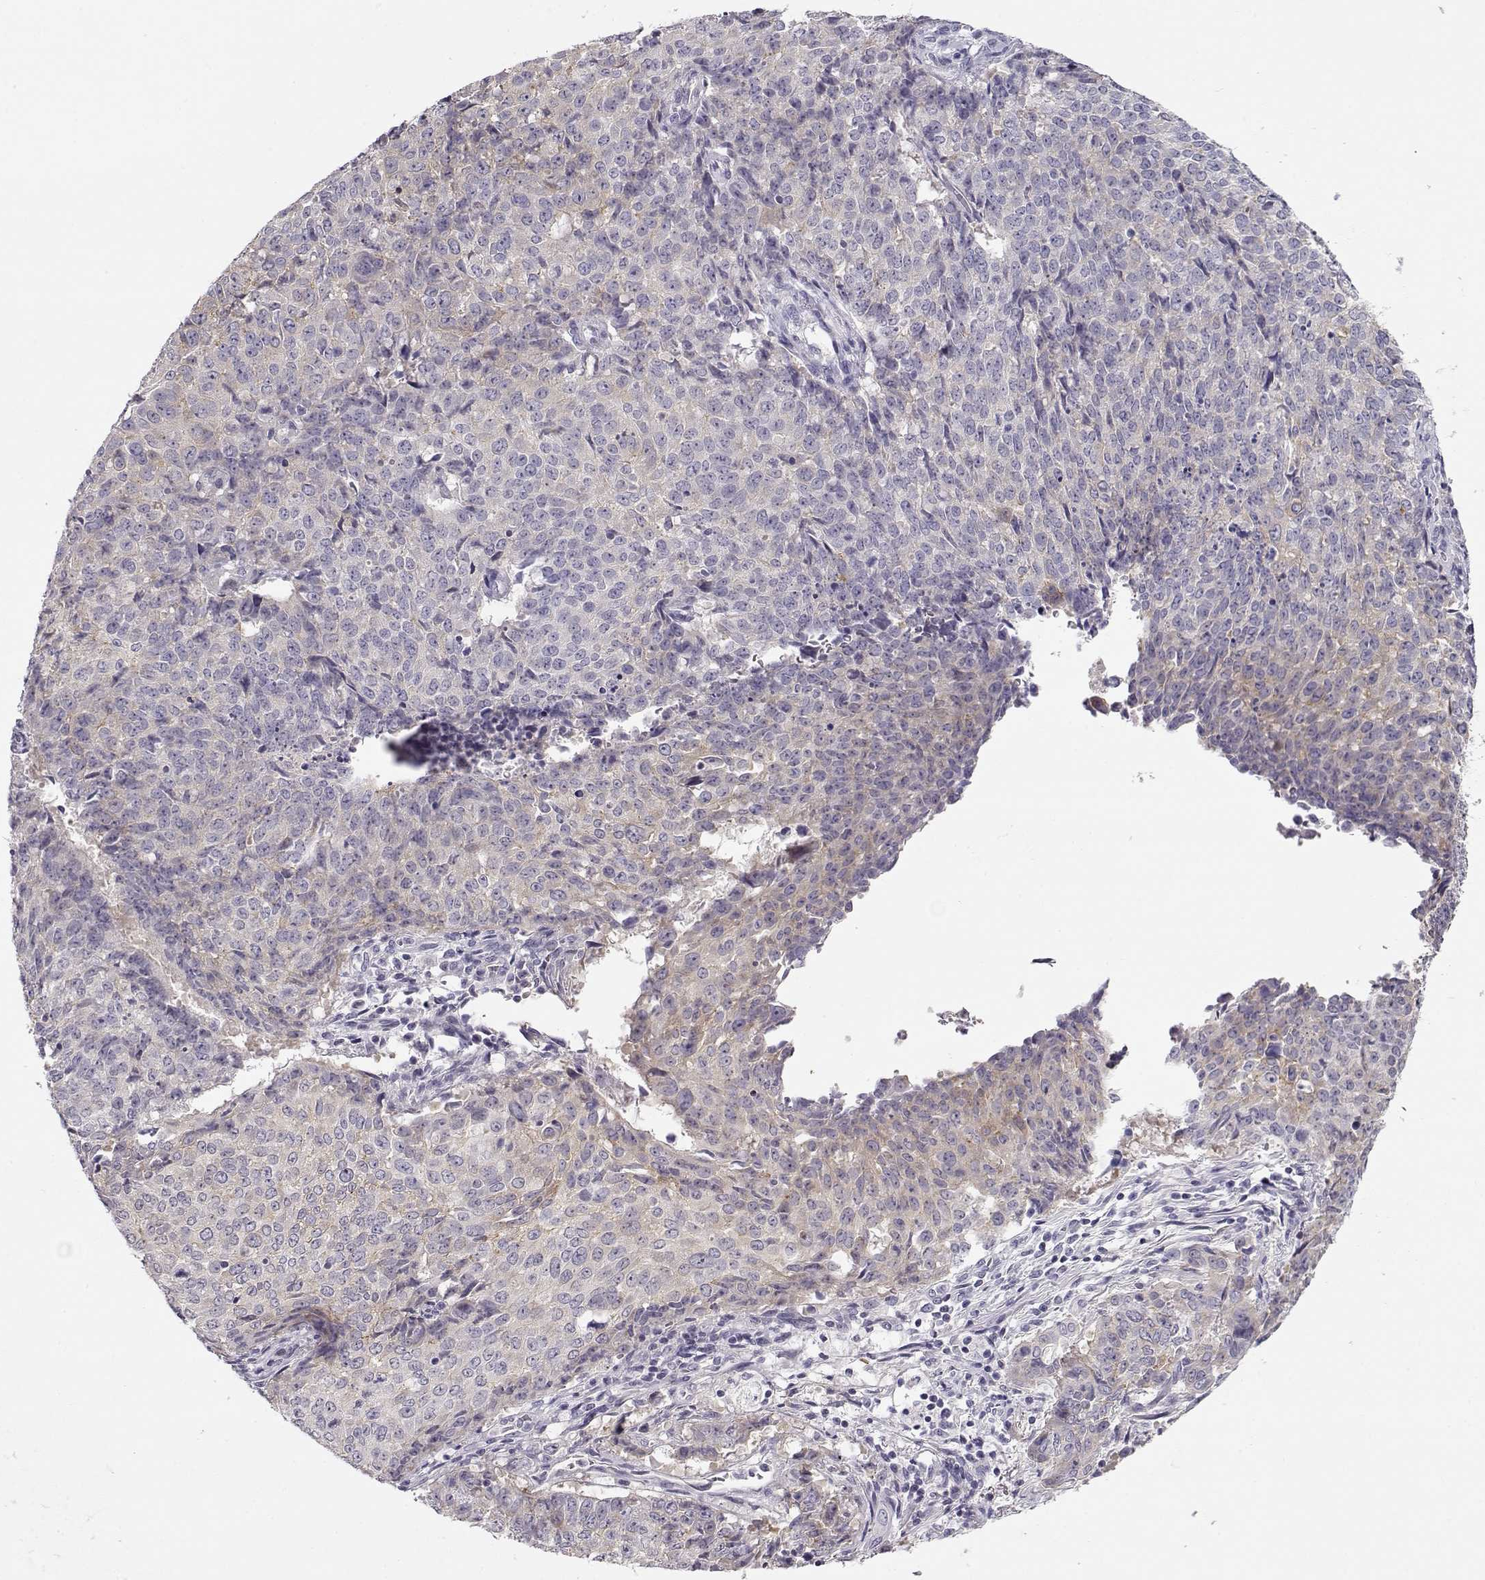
{"staining": {"intensity": "weak", "quantity": "25%-75%", "location": "cytoplasmic/membranous"}, "tissue": "lung cancer", "cell_type": "Tumor cells", "image_type": "cancer", "snomed": [{"axis": "morphology", "description": "Normal tissue, NOS"}, {"axis": "morphology", "description": "Squamous cell carcinoma, NOS"}, {"axis": "topography", "description": "Bronchus"}, {"axis": "topography", "description": "Lung"}], "caption": "This is an image of immunohistochemistry staining of lung cancer (squamous cell carcinoma), which shows weak positivity in the cytoplasmic/membranous of tumor cells.", "gene": "CRX", "patient": {"sex": "male", "age": 64}}